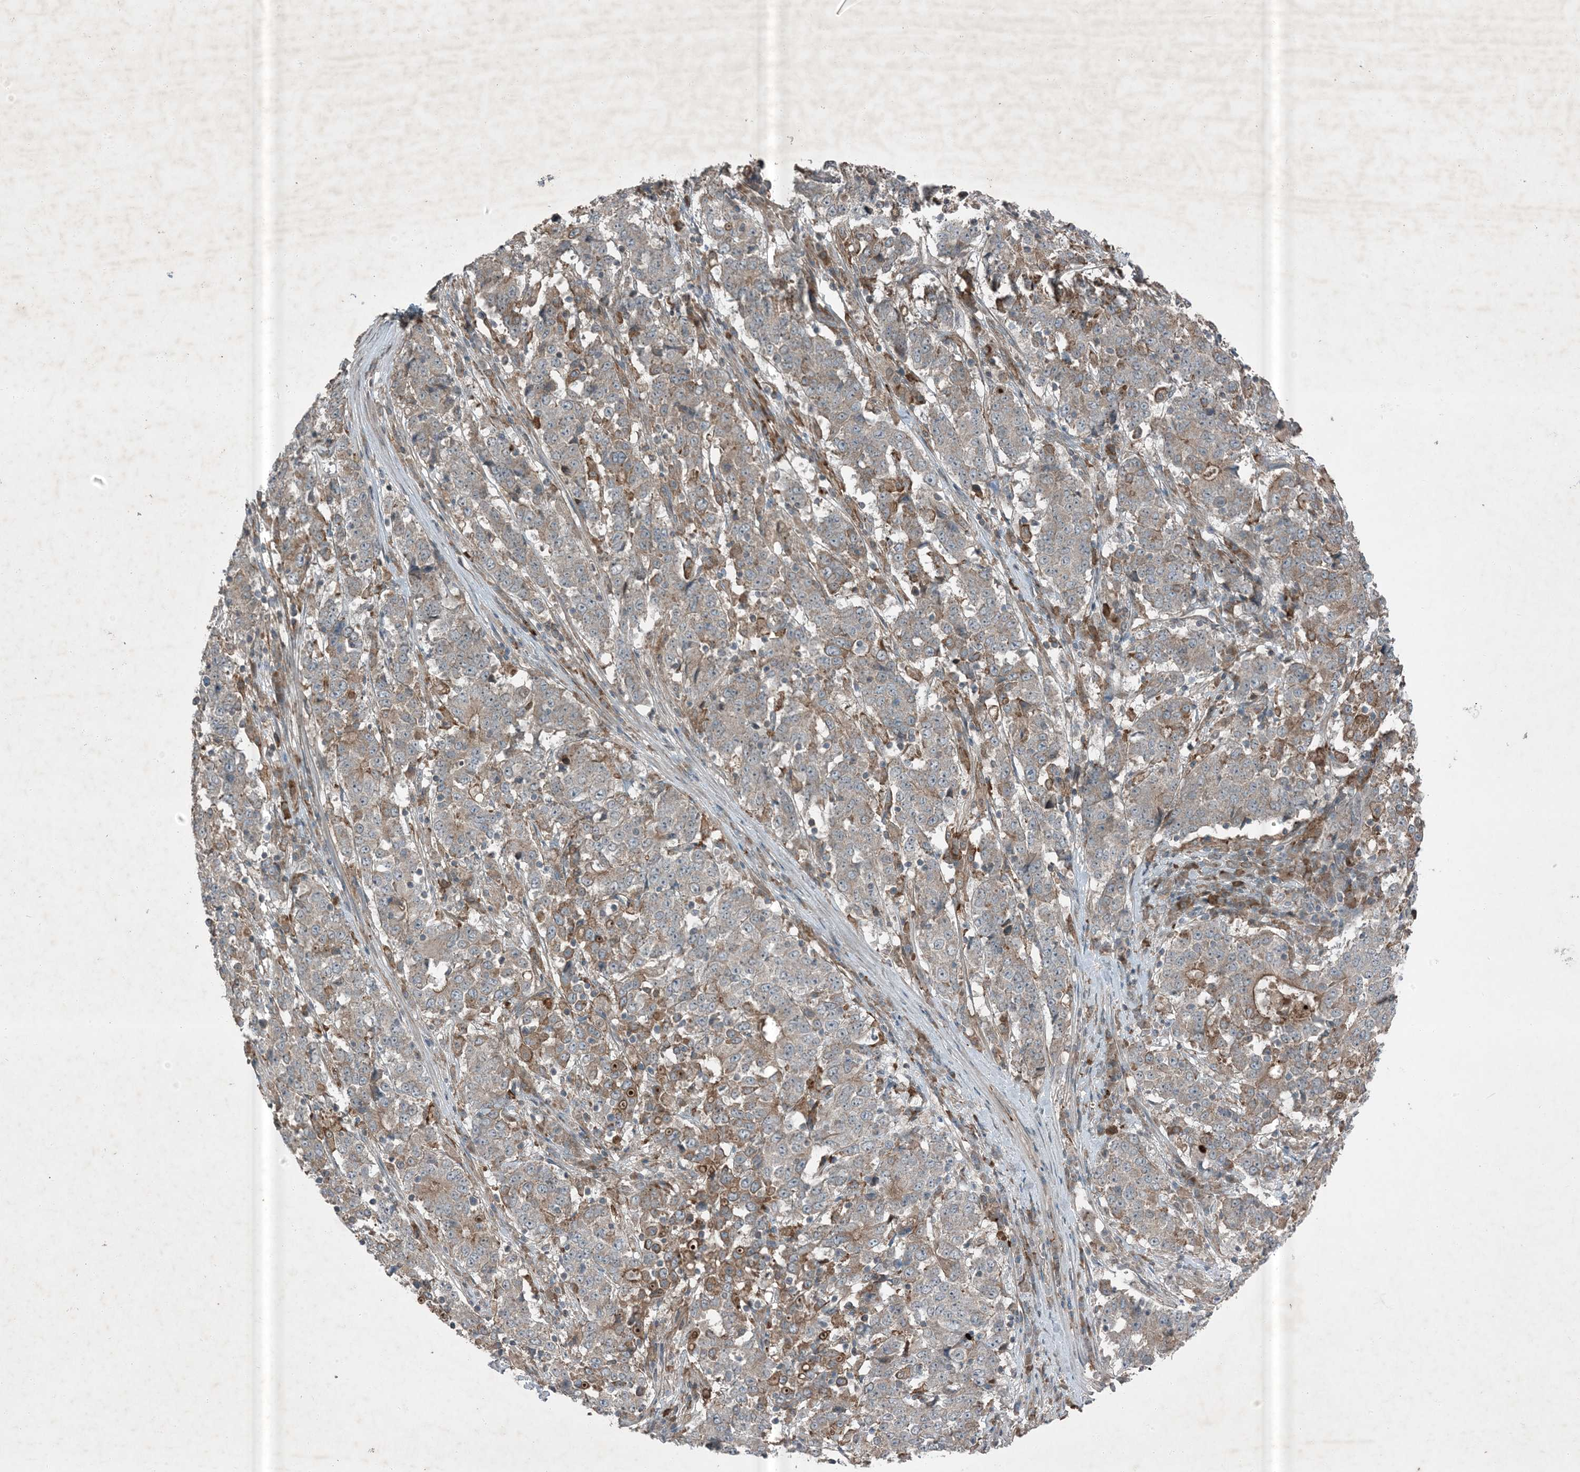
{"staining": {"intensity": "weak", "quantity": "25%-75%", "location": "cytoplasmic/membranous"}, "tissue": "stomach cancer", "cell_type": "Tumor cells", "image_type": "cancer", "snomed": [{"axis": "morphology", "description": "Adenocarcinoma, NOS"}, {"axis": "topography", "description": "Stomach"}], "caption": "This is an image of immunohistochemistry staining of stomach cancer, which shows weak positivity in the cytoplasmic/membranous of tumor cells.", "gene": "MDN1", "patient": {"sex": "male", "age": 59}}